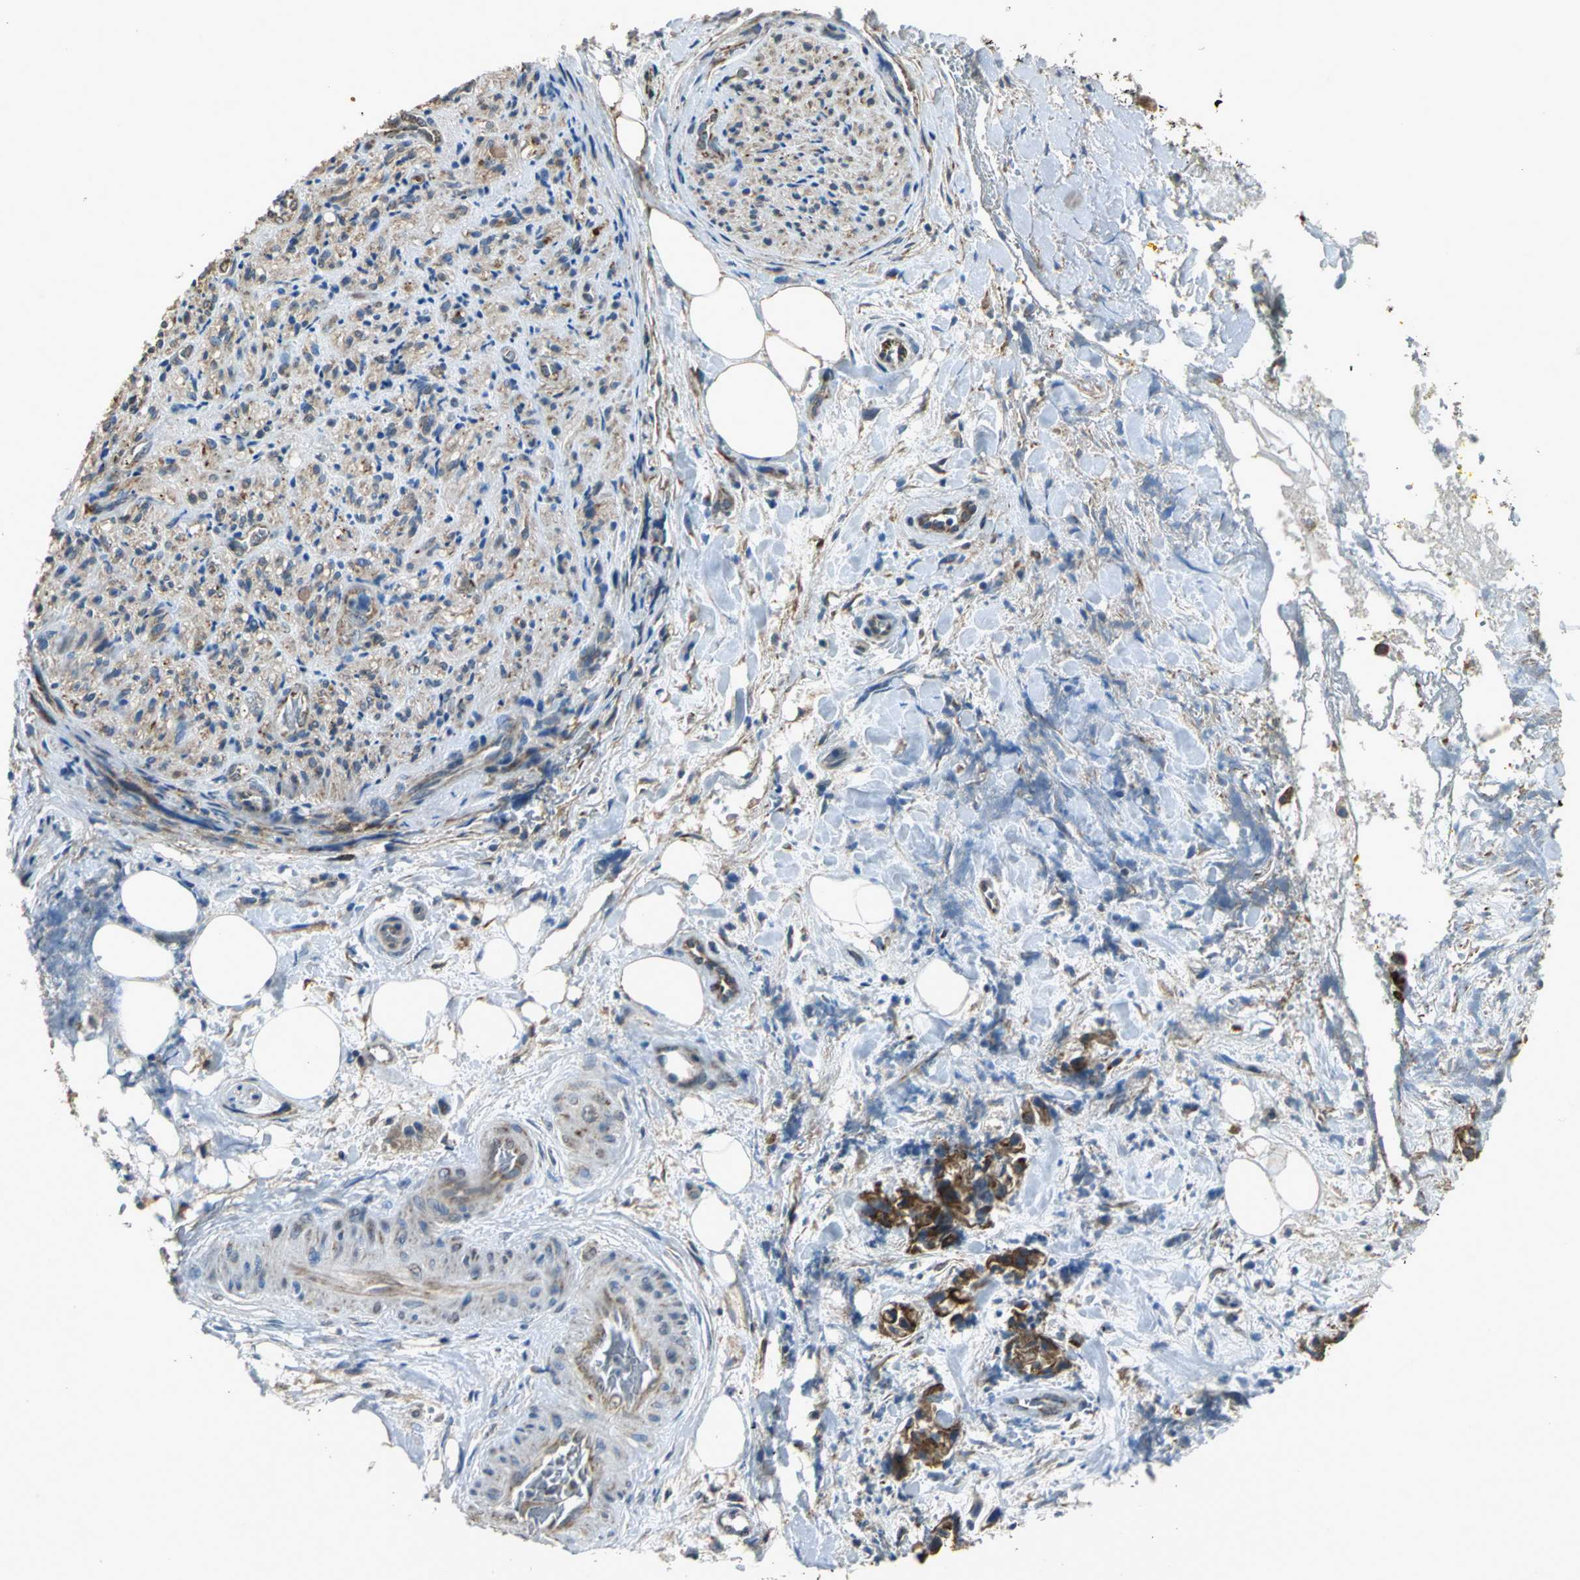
{"staining": {"intensity": "strong", "quantity": ">75%", "location": "cytoplasmic/membranous"}, "tissue": "pancreatic cancer", "cell_type": "Tumor cells", "image_type": "cancer", "snomed": [{"axis": "morphology", "description": "Adenocarcinoma, NOS"}, {"axis": "topography", "description": "Pancreas"}], "caption": "Pancreatic adenocarcinoma was stained to show a protein in brown. There is high levels of strong cytoplasmic/membranous positivity in about >75% of tumor cells.", "gene": "NDUFB5", "patient": {"sex": "male", "age": 70}}